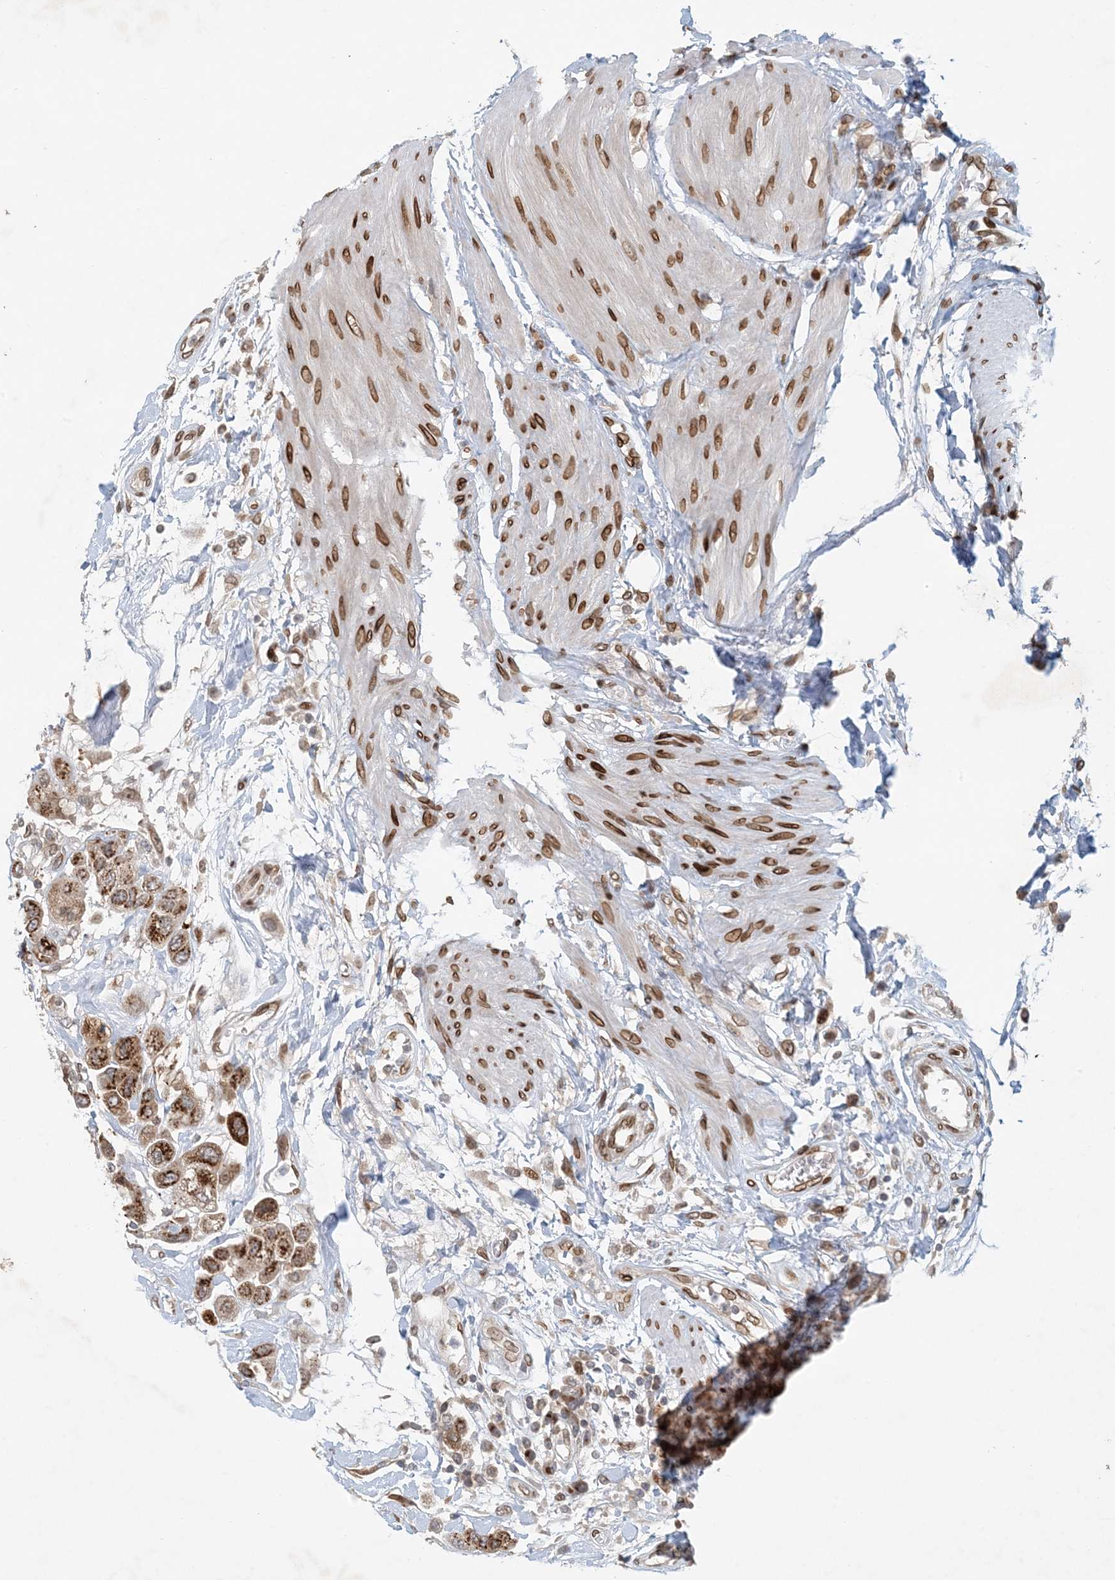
{"staining": {"intensity": "strong", "quantity": ">75%", "location": "cytoplasmic/membranous"}, "tissue": "urothelial cancer", "cell_type": "Tumor cells", "image_type": "cancer", "snomed": [{"axis": "morphology", "description": "Urothelial carcinoma, High grade"}, {"axis": "topography", "description": "Urinary bladder"}], "caption": "Urothelial cancer was stained to show a protein in brown. There is high levels of strong cytoplasmic/membranous staining in about >75% of tumor cells.", "gene": "SLC35A2", "patient": {"sex": "male", "age": 50}}